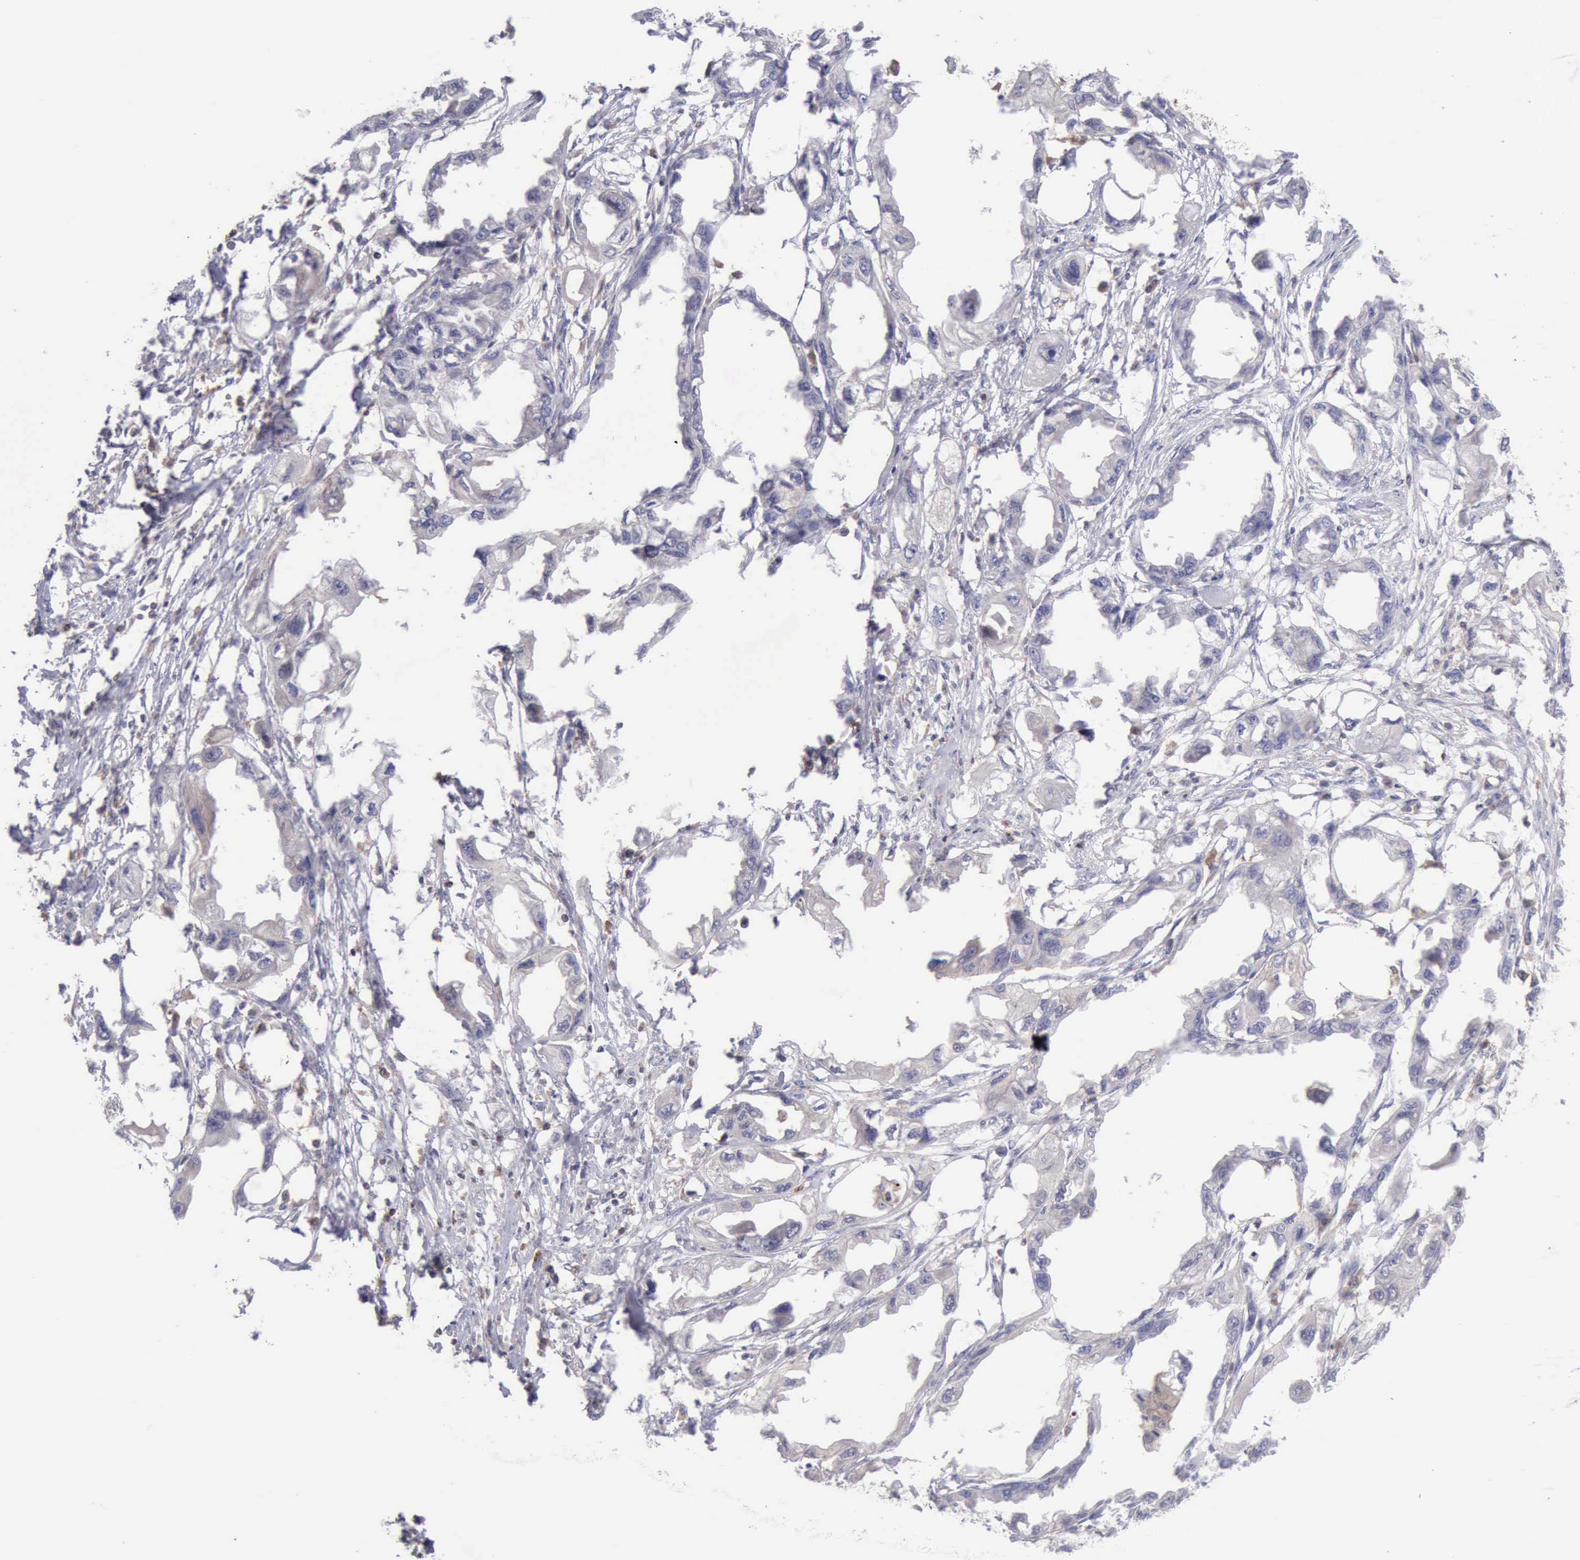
{"staining": {"intensity": "negative", "quantity": "none", "location": "none"}, "tissue": "endometrial cancer", "cell_type": "Tumor cells", "image_type": "cancer", "snomed": [{"axis": "morphology", "description": "Adenocarcinoma, NOS"}, {"axis": "topography", "description": "Endometrium"}], "caption": "Adenocarcinoma (endometrial) was stained to show a protein in brown. There is no significant positivity in tumor cells.", "gene": "SASH3", "patient": {"sex": "female", "age": 67}}